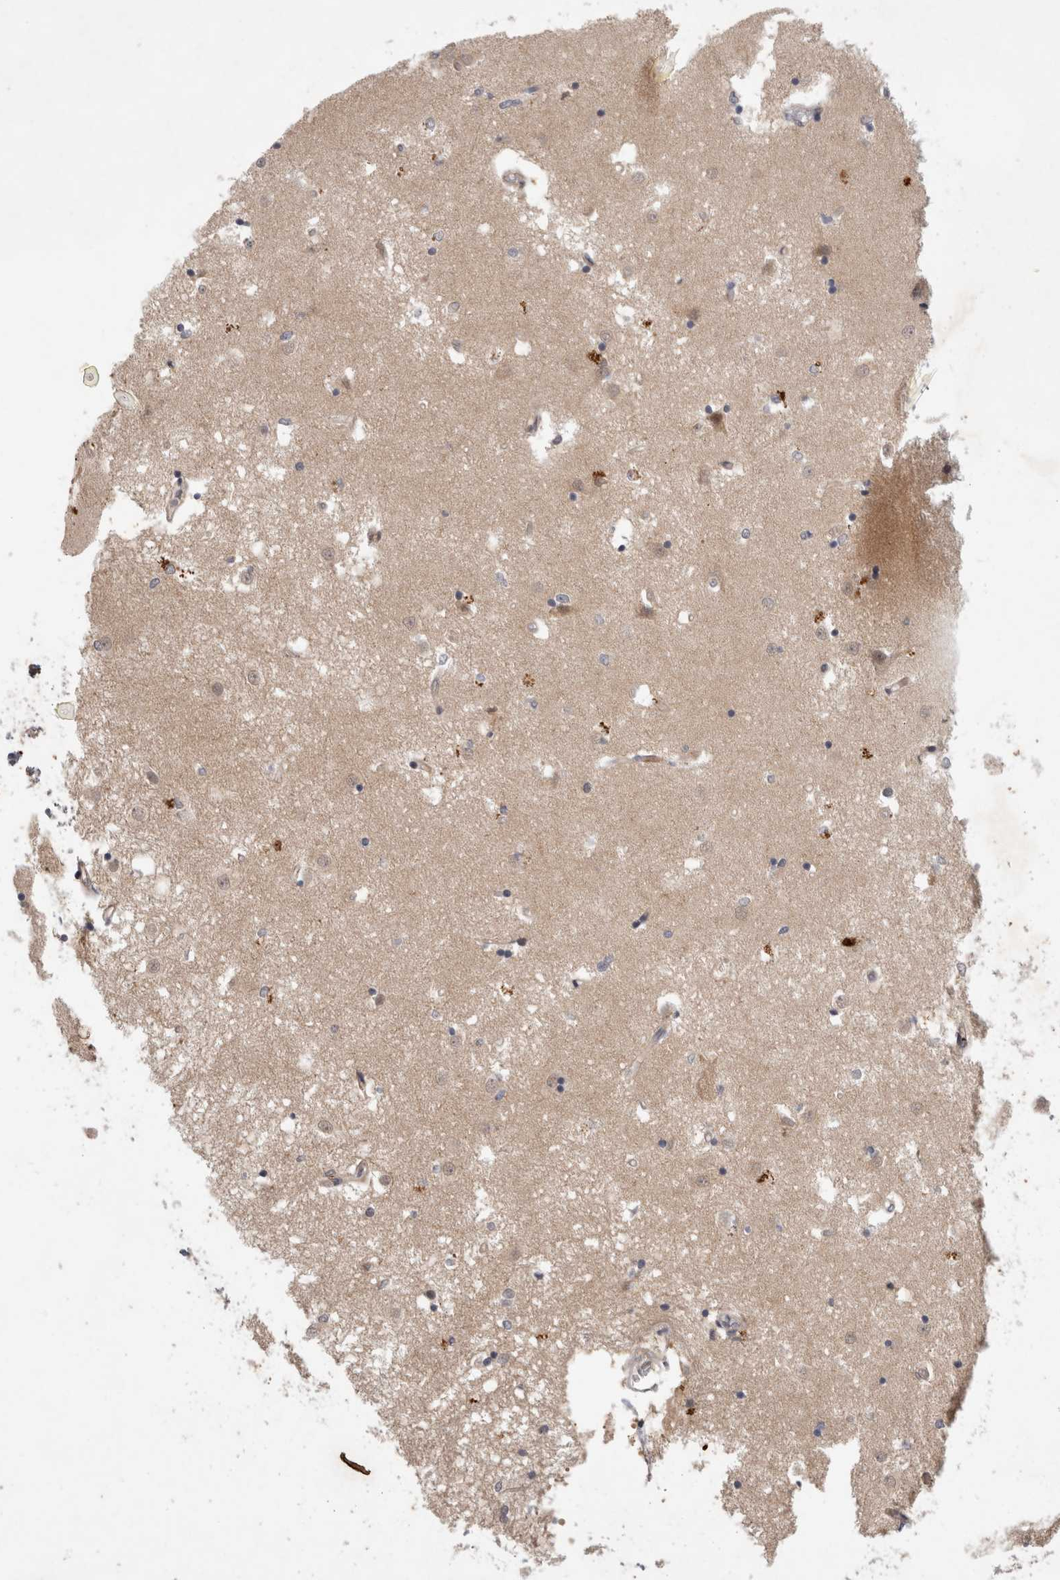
{"staining": {"intensity": "weak", "quantity": "<25%", "location": "cytoplasmic/membranous"}, "tissue": "caudate", "cell_type": "Glial cells", "image_type": "normal", "snomed": [{"axis": "morphology", "description": "Normal tissue, NOS"}, {"axis": "topography", "description": "Lateral ventricle wall"}], "caption": "This photomicrograph is of benign caudate stained with IHC to label a protein in brown with the nuclei are counter-stained blue. There is no staining in glial cells.", "gene": "CRISPLD1", "patient": {"sex": "male", "age": 45}}